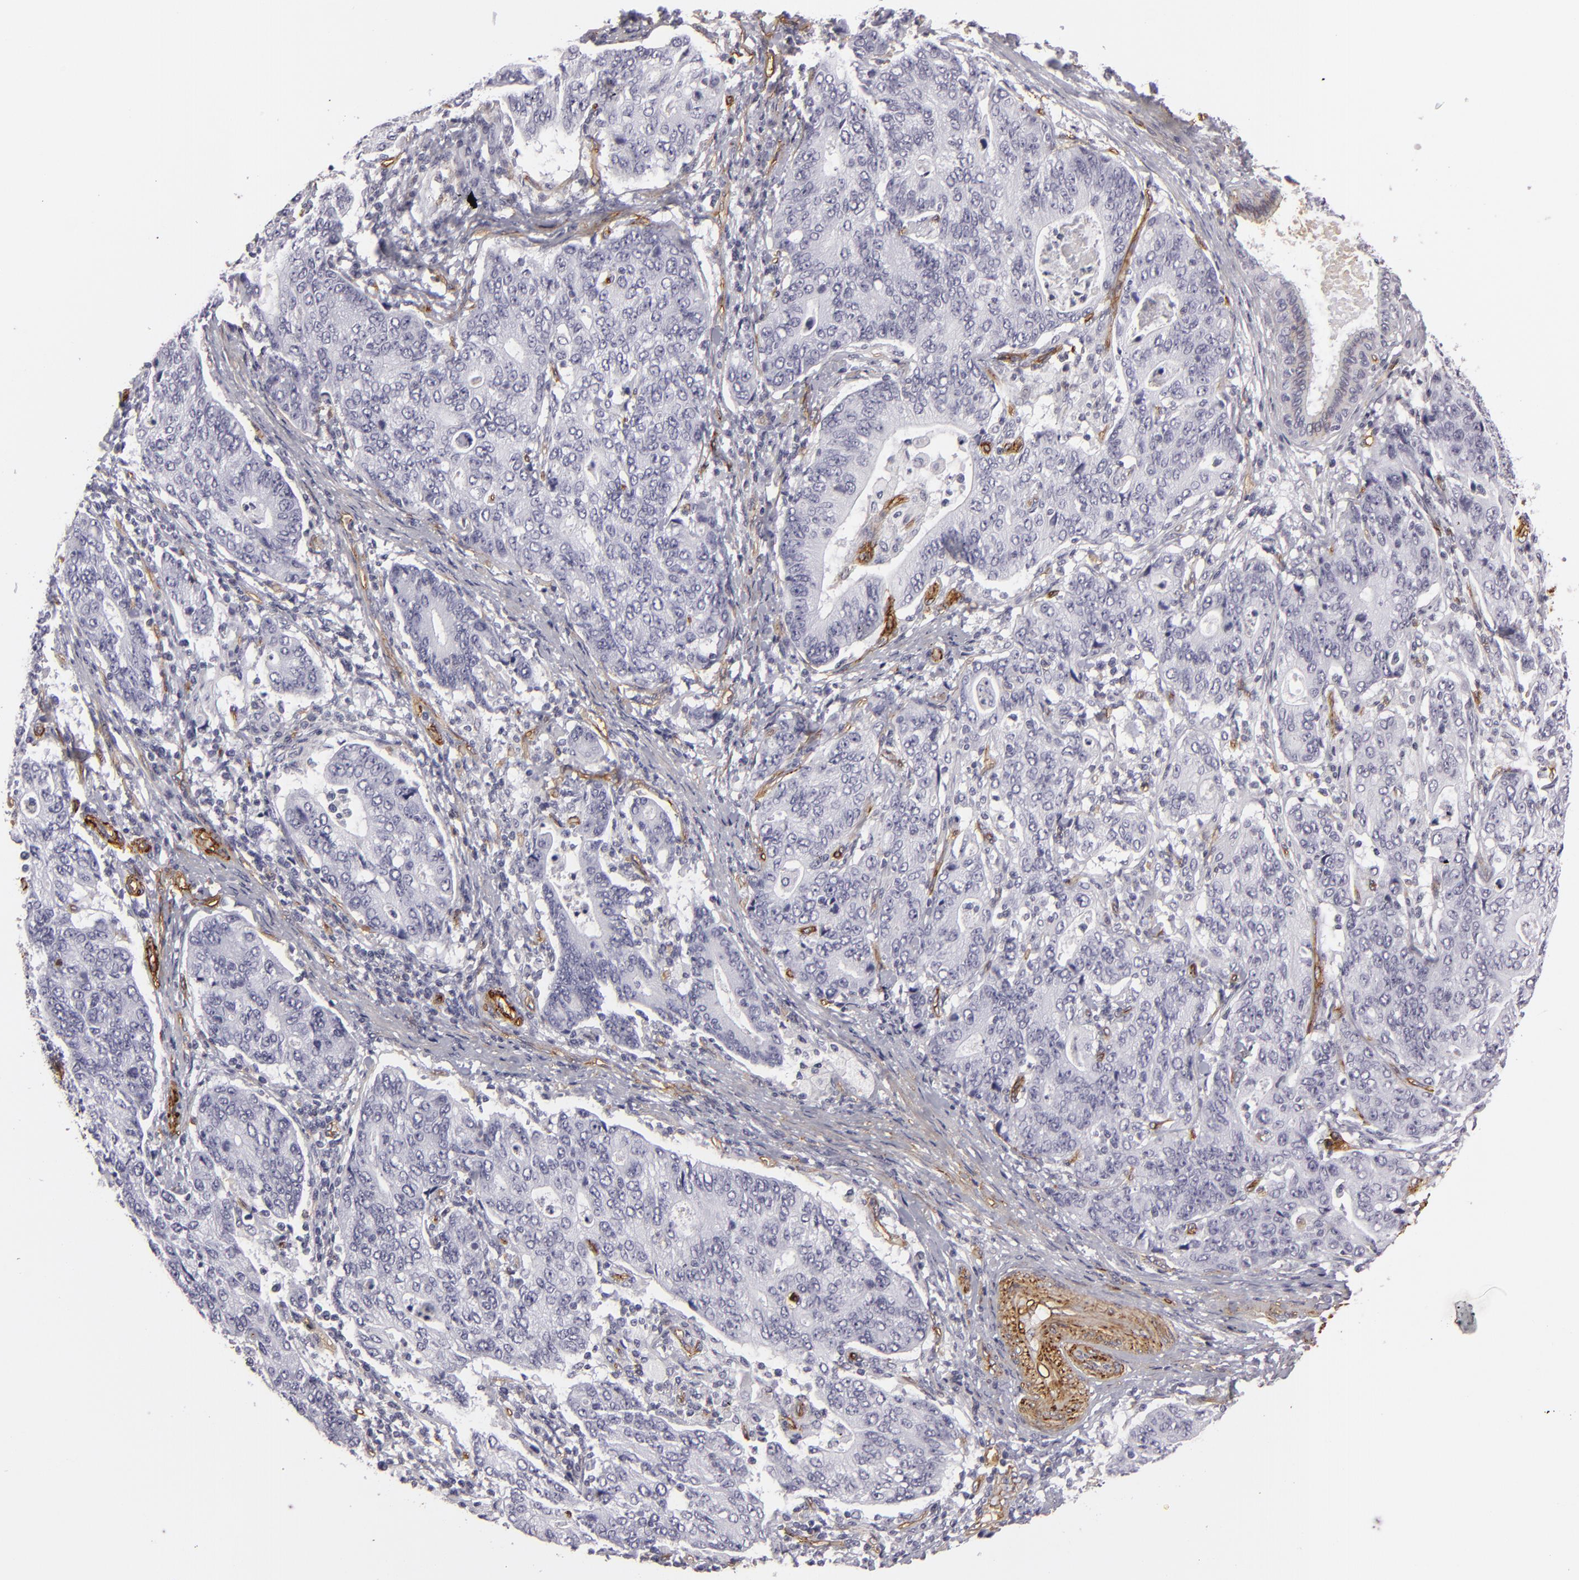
{"staining": {"intensity": "negative", "quantity": "none", "location": "none"}, "tissue": "stomach cancer", "cell_type": "Tumor cells", "image_type": "cancer", "snomed": [{"axis": "morphology", "description": "Adenocarcinoma, NOS"}, {"axis": "topography", "description": "Esophagus"}, {"axis": "topography", "description": "Stomach"}], "caption": "A photomicrograph of human stomach cancer is negative for staining in tumor cells.", "gene": "MCAM", "patient": {"sex": "male", "age": 74}}